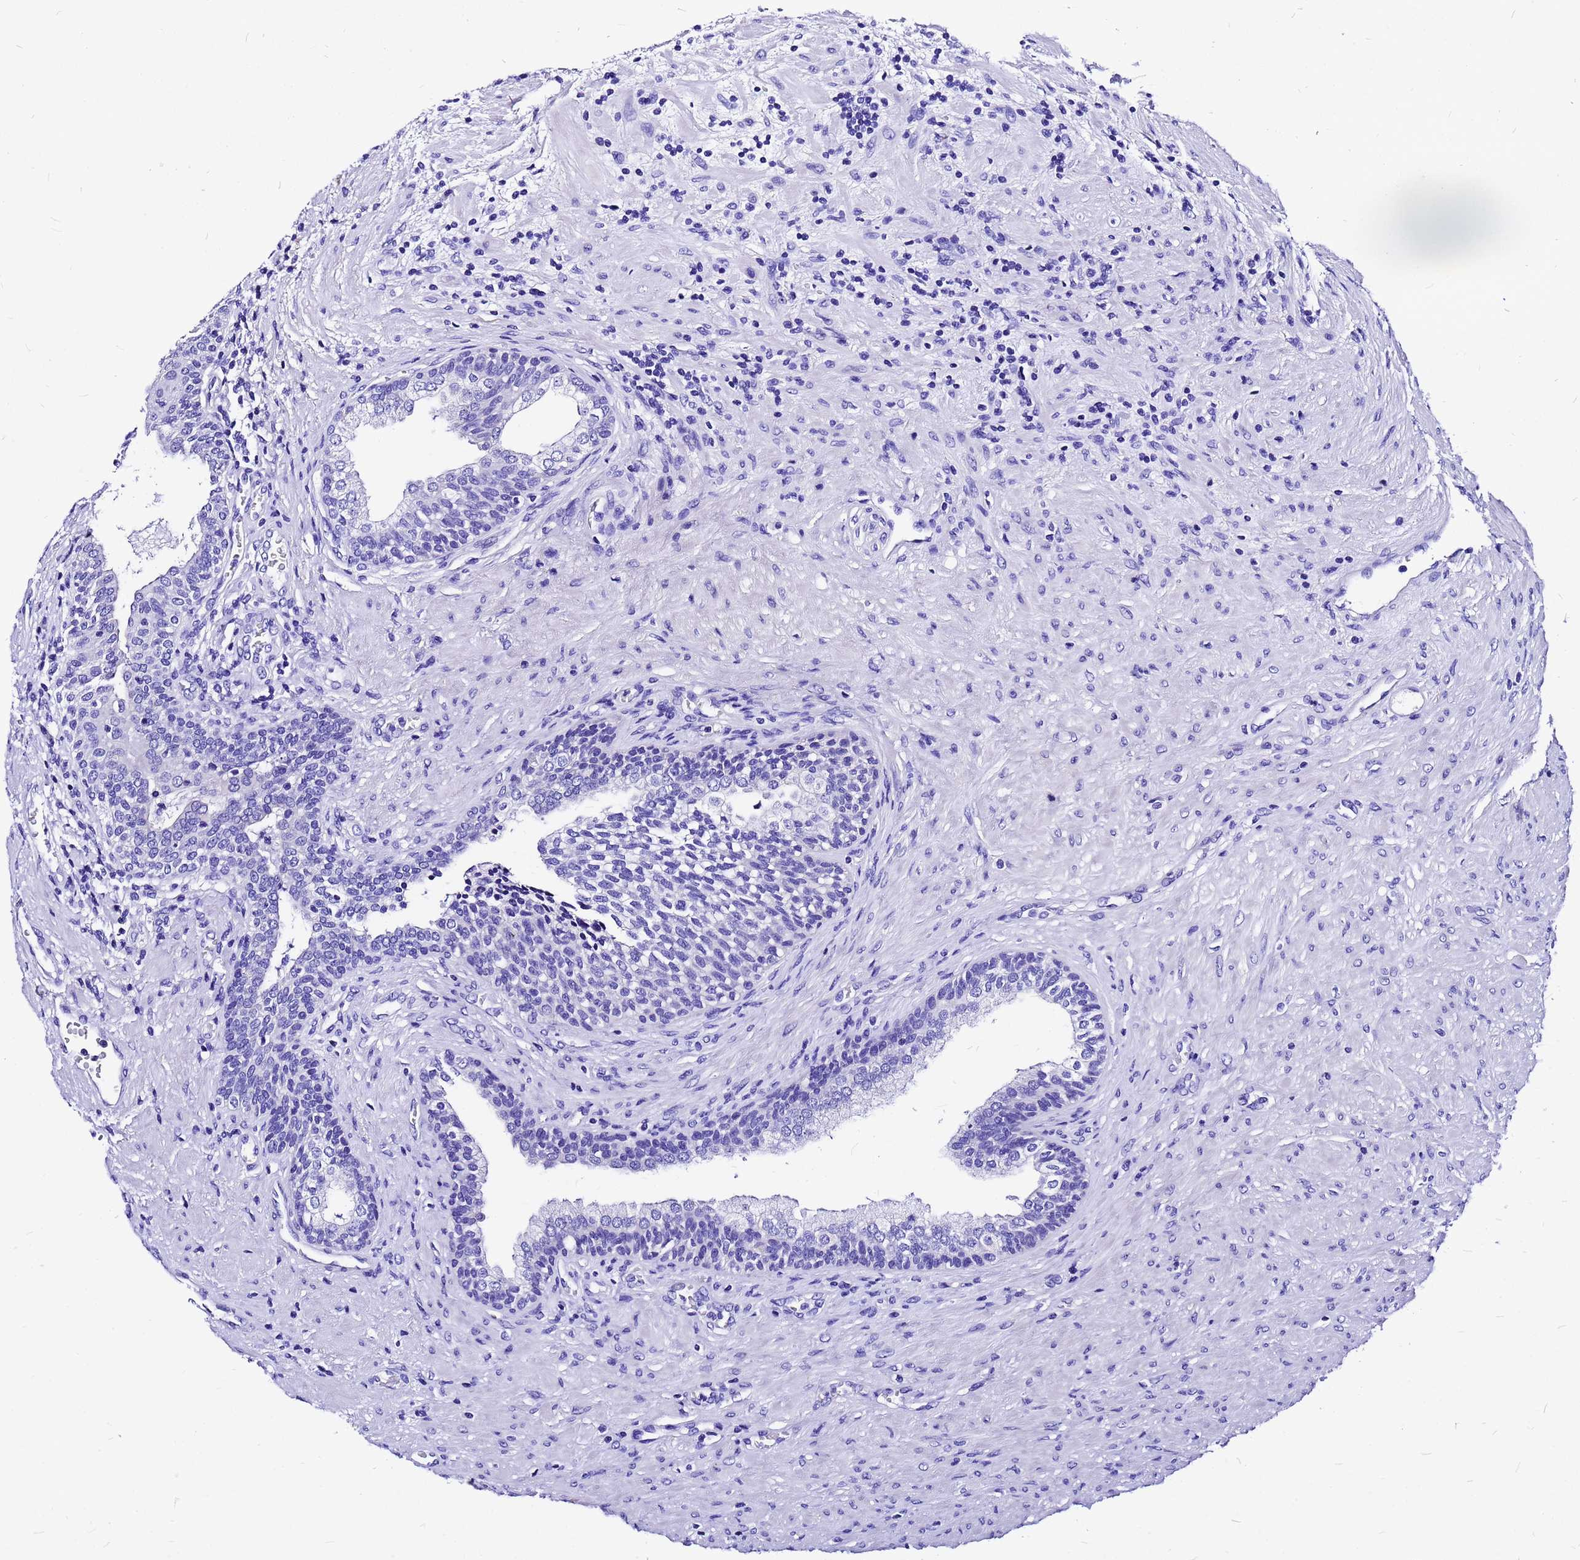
{"staining": {"intensity": "negative", "quantity": "none", "location": "none"}, "tissue": "prostate", "cell_type": "Glandular cells", "image_type": "normal", "snomed": [{"axis": "morphology", "description": "Normal tissue, NOS"}, {"axis": "topography", "description": "Prostate"}], "caption": "Immunohistochemical staining of normal human prostate demonstrates no significant positivity in glandular cells. Nuclei are stained in blue.", "gene": "HERC4", "patient": {"sex": "male", "age": 76}}